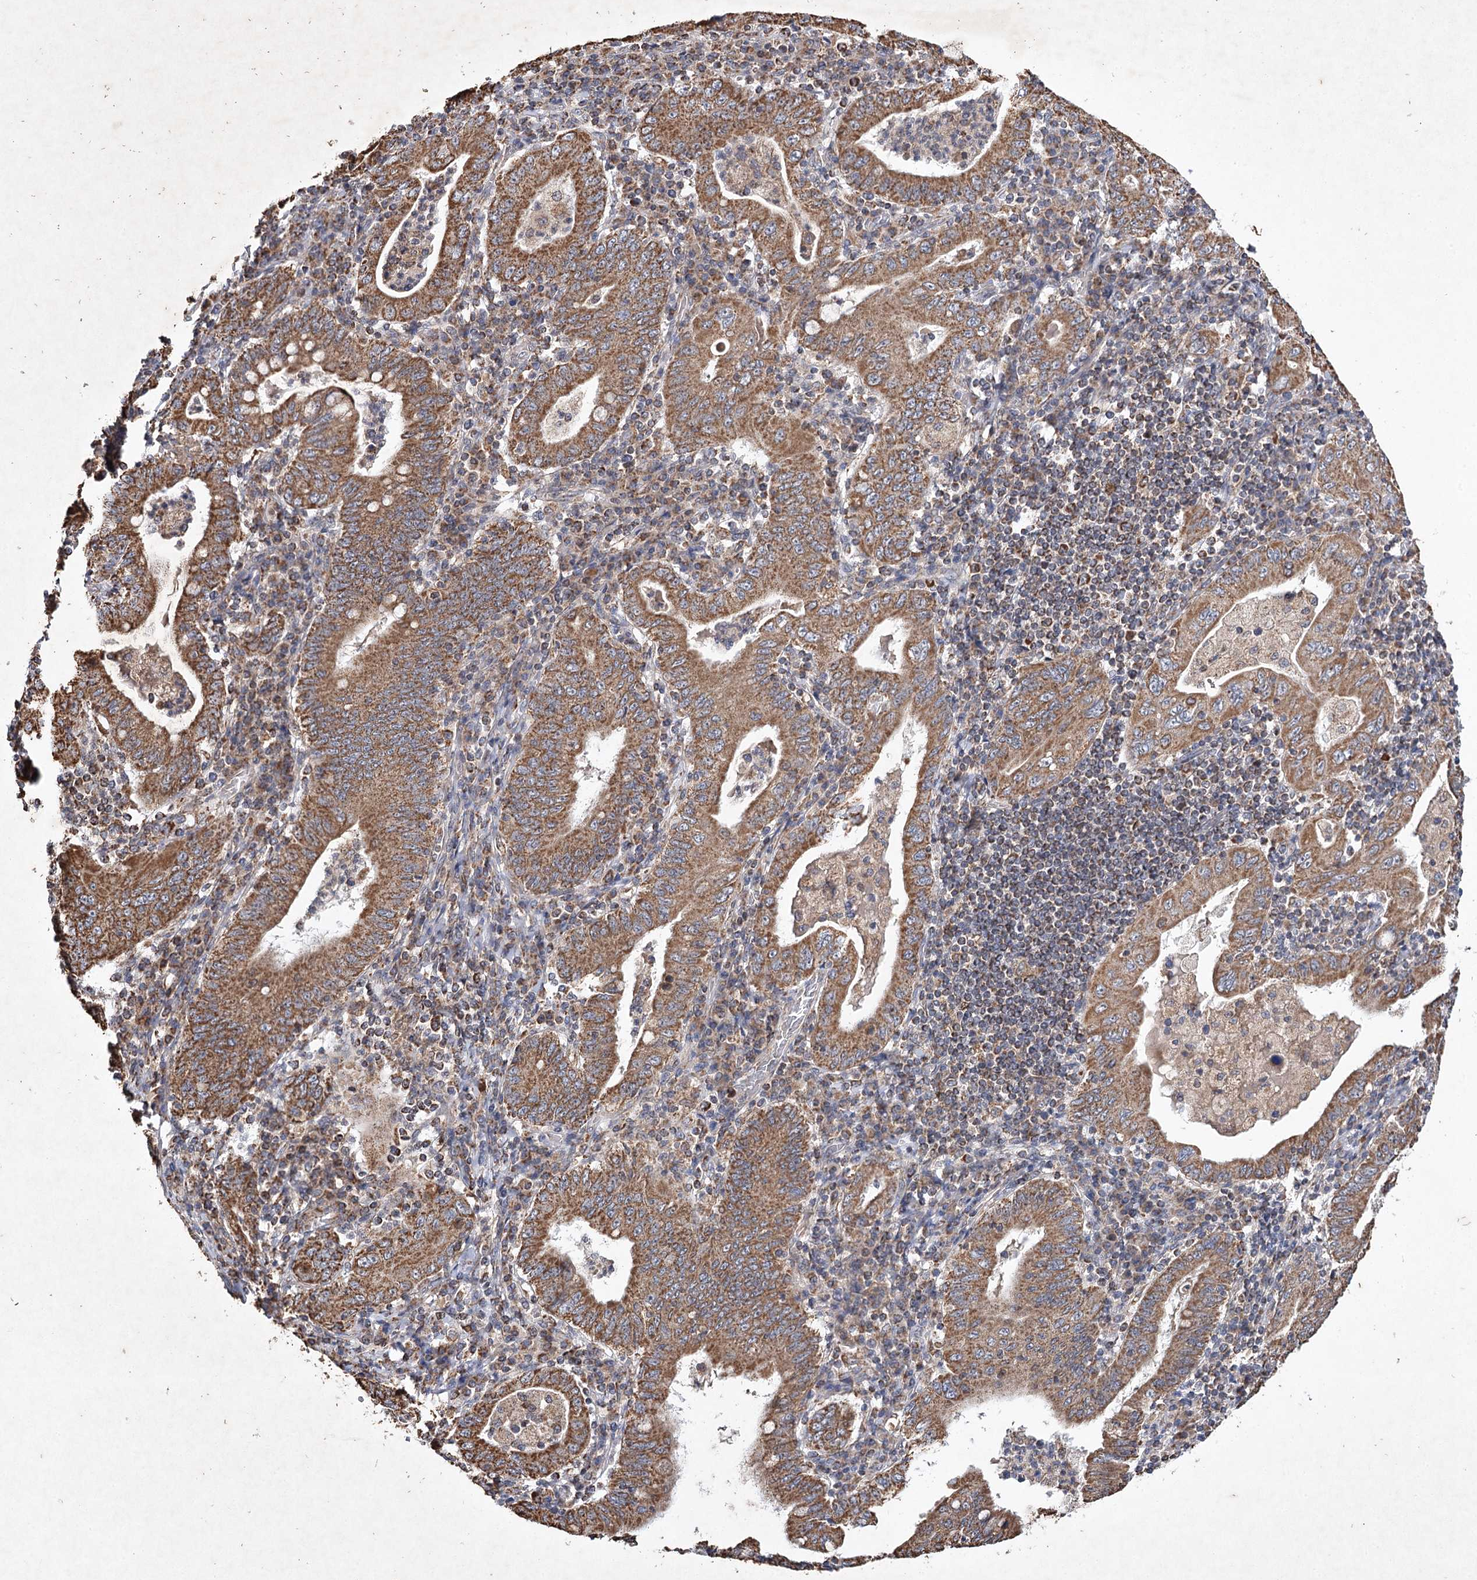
{"staining": {"intensity": "moderate", "quantity": ">75%", "location": "cytoplasmic/membranous"}, "tissue": "stomach cancer", "cell_type": "Tumor cells", "image_type": "cancer", "snomed": [{"axis": "morphology", "description": "Normal tissue, NOS"}, {"axis": "morphology", "description": "Adenocarcinoma, NOS"}, {"axis": "topography", "description": "Esophagus"}, {"axis": "topography", "description": "Stomach, upper"}, {"axis": "topography", "description": "Peripheral nerve tissue"}], "caption": "Protein expression analysis of human stomach adenocarcinoma reveals moderate cytoplasmic/membranous positivity in approximately >75% of tumor cells.", "gene": "PIK3CB", "patient": {"sex": "male", "age": 62}}